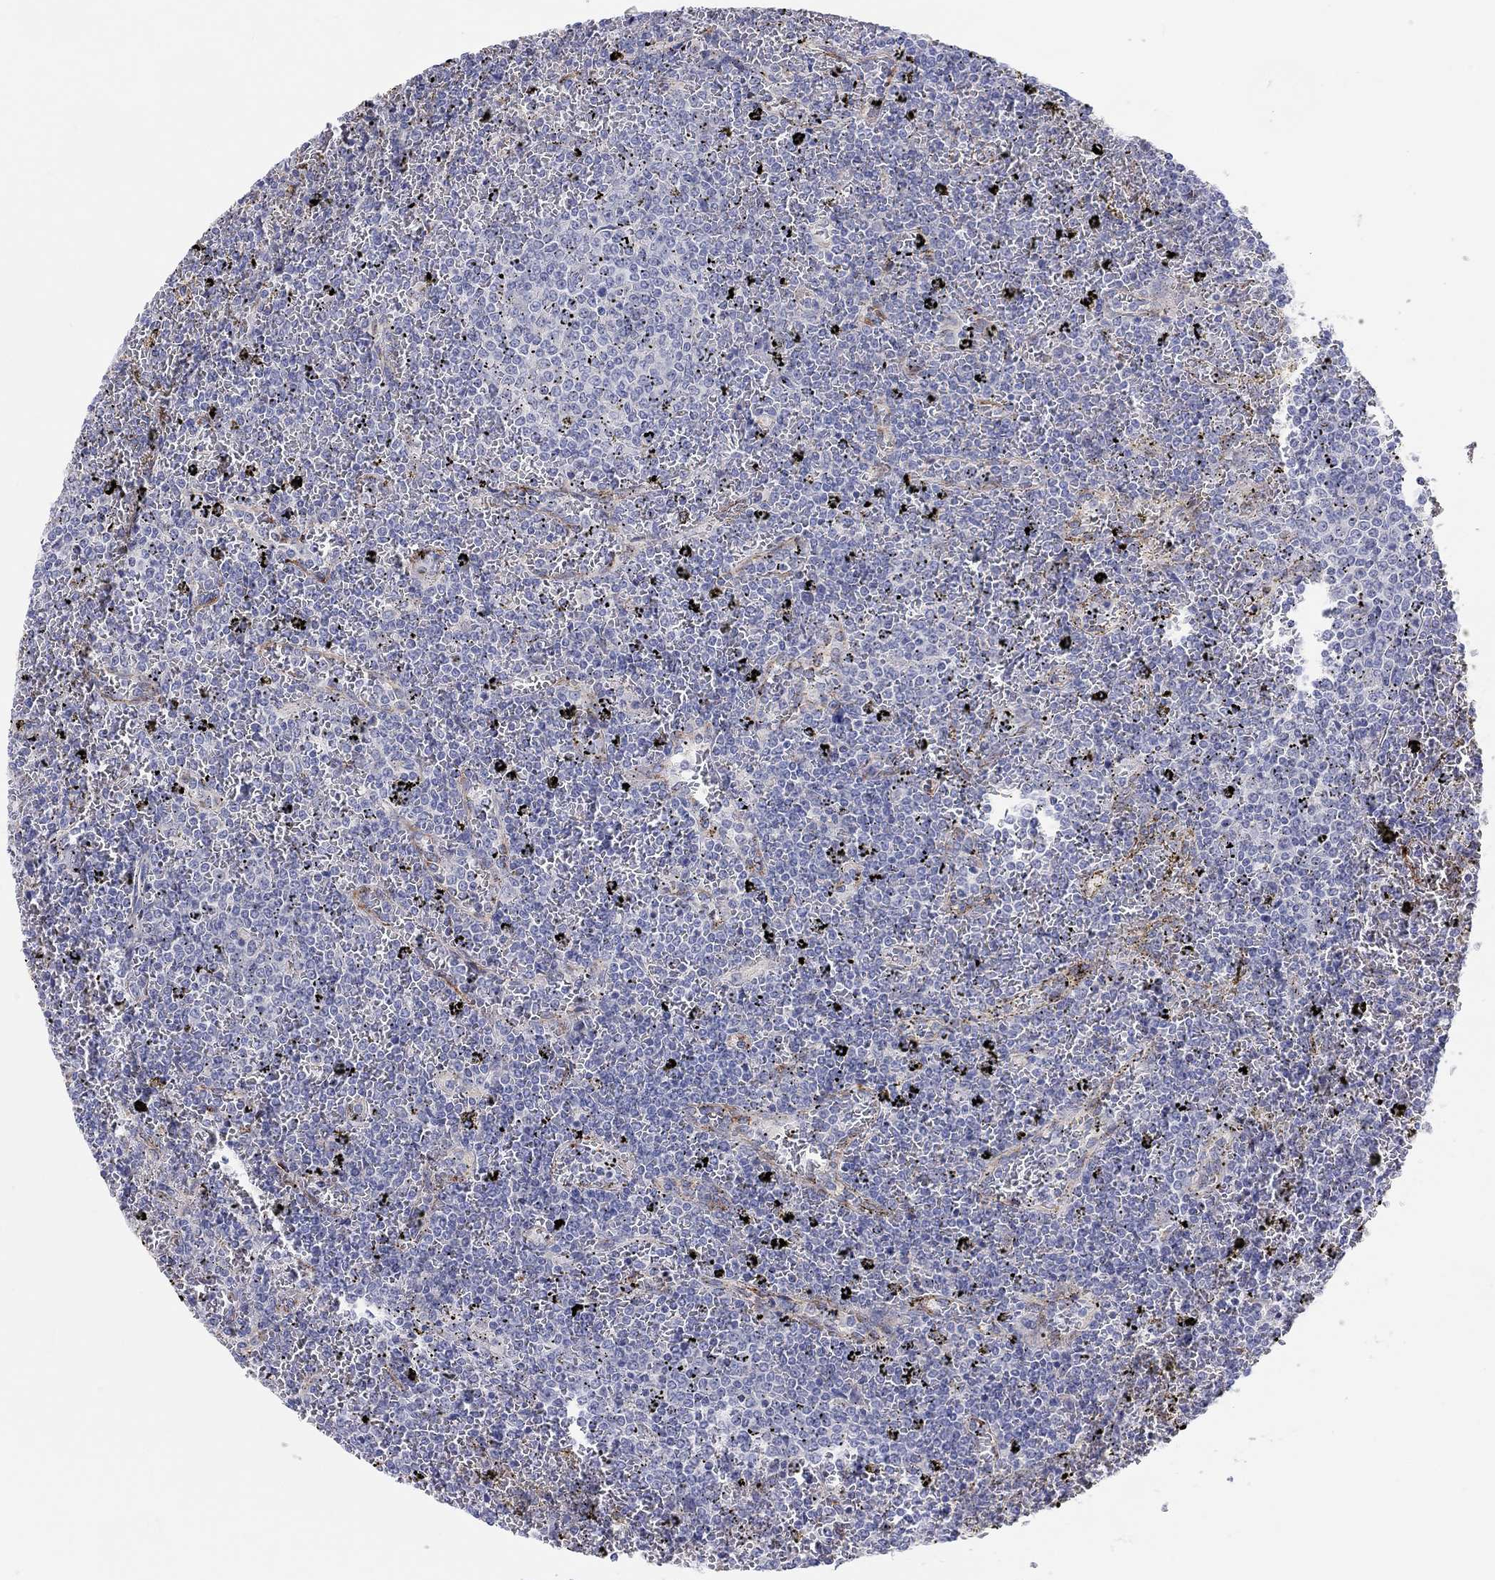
{"staining": {"intensity": "negative", "quantity": "none", "location": "none"}, "tissue": "lymphoma", "cell_type": "Tumor cells", "image_type": "cancer", "snomed": [{"axis": "morphology", "description": "Malignant lymphoma, non-Hodgkin's type, Low grade"}, {"axis": "topography", "description": "Spleen"}], "caption": "This is an immunohistochemistry (IHC) micrograph of human lymphoma. There is no positivity in tumor cells.", "gene": "BCO2", "patient": {"sex": "female", "age": 77}}